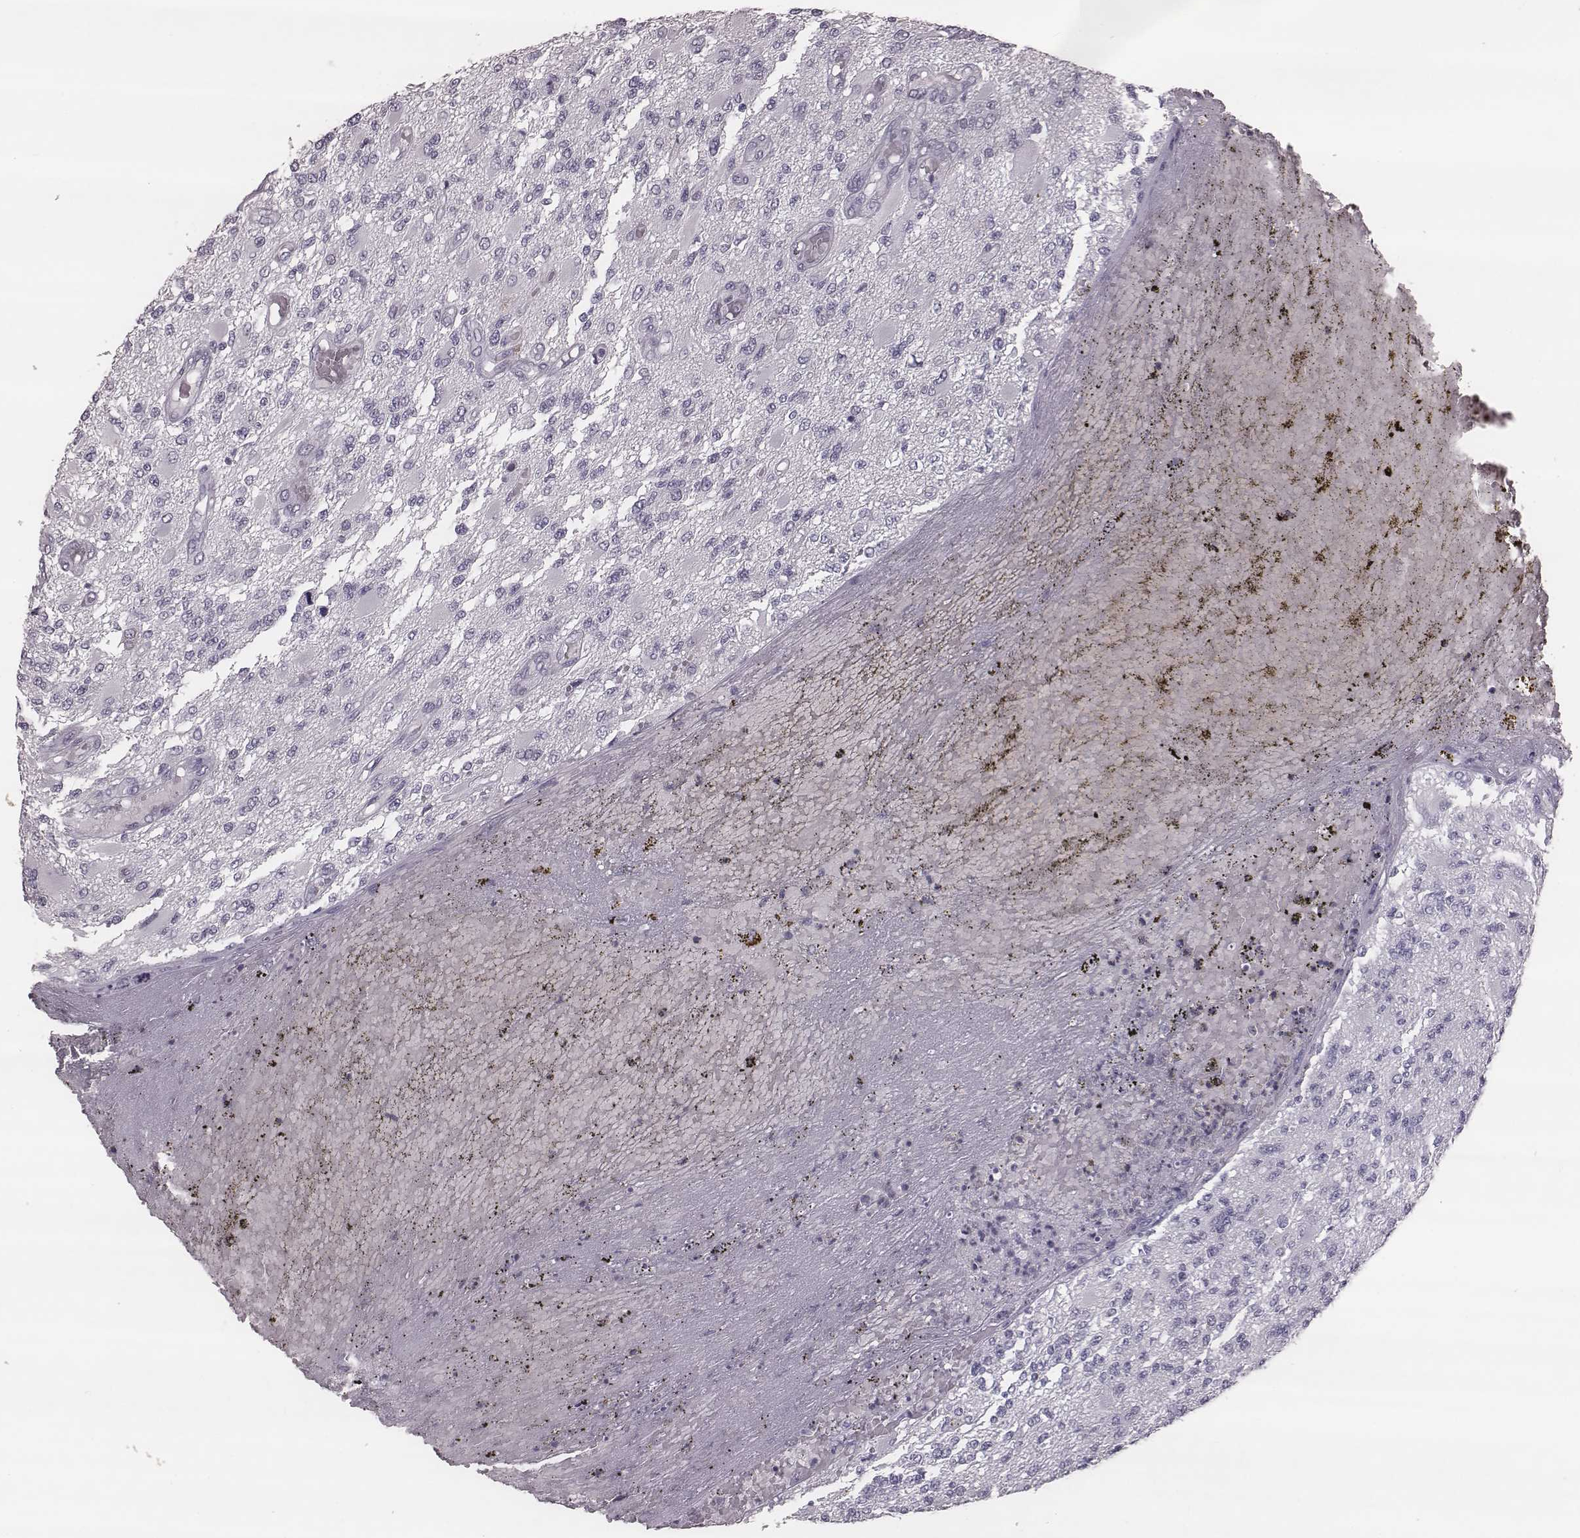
{"staining": {"intensity": "negative", "quantity": "none", "location": "none"}, "tissue": "glioma", "cell_type": "Tumor cells", "image_type": "cancer", "snomed": [{"axis": "morphology", "description": "Glioma, malignant, High grade"}, {"axis": "topography", "description": "Brain"}], "caption": "DAB (3,3'-diaminobenzidine) immunohistochemical staining of human malignant glioma (high-grade) demonstrates no significant positivity in tumor cells.", "gene": "KRT74", "patient": {"sex": "female", "age": 63}}